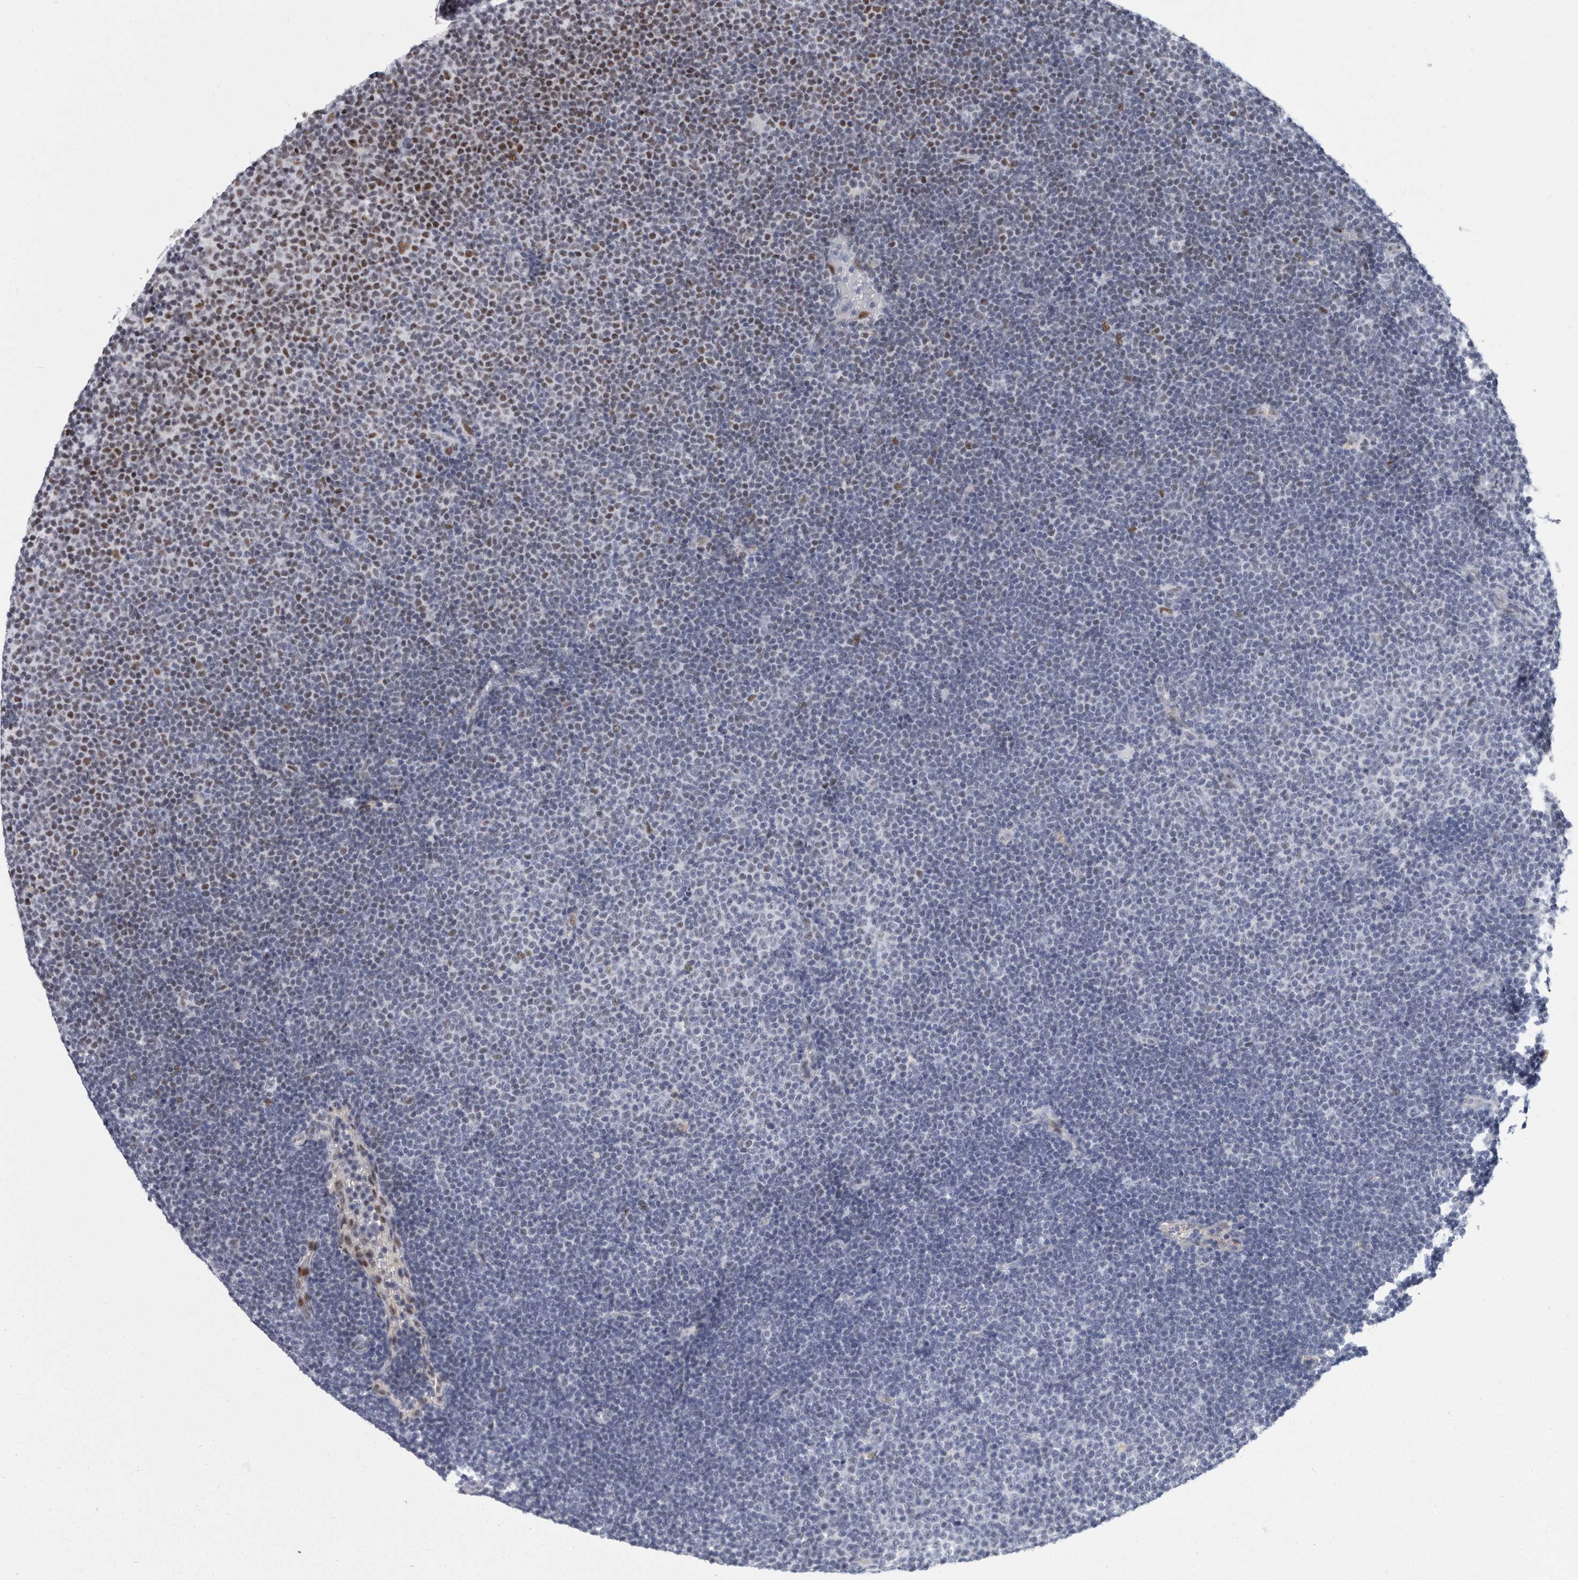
{"staining": {"intensity": "moderate", "quantity": "<25%", "location": "nuclear"}, "tissue": "lymphoma", "cell_type": "Tumor cells", "image_type": "cancer", "snomed": [{"axis": "morphology", "description": "Malignant lymphoma, non-Hodgkin's type, Low grade"}, {"axis": "topography", "description": "Lymph node"}], "caption": "This micrograph exhibits lymphoma stained with immunohistochemistry to label a protein in brown. The nuclear of tumor cells show moderate positivity for the protein. Nuclei are counter-stained blue.", "gene": "WRAP73", "patient": {"sex": "female", "age": 53}}